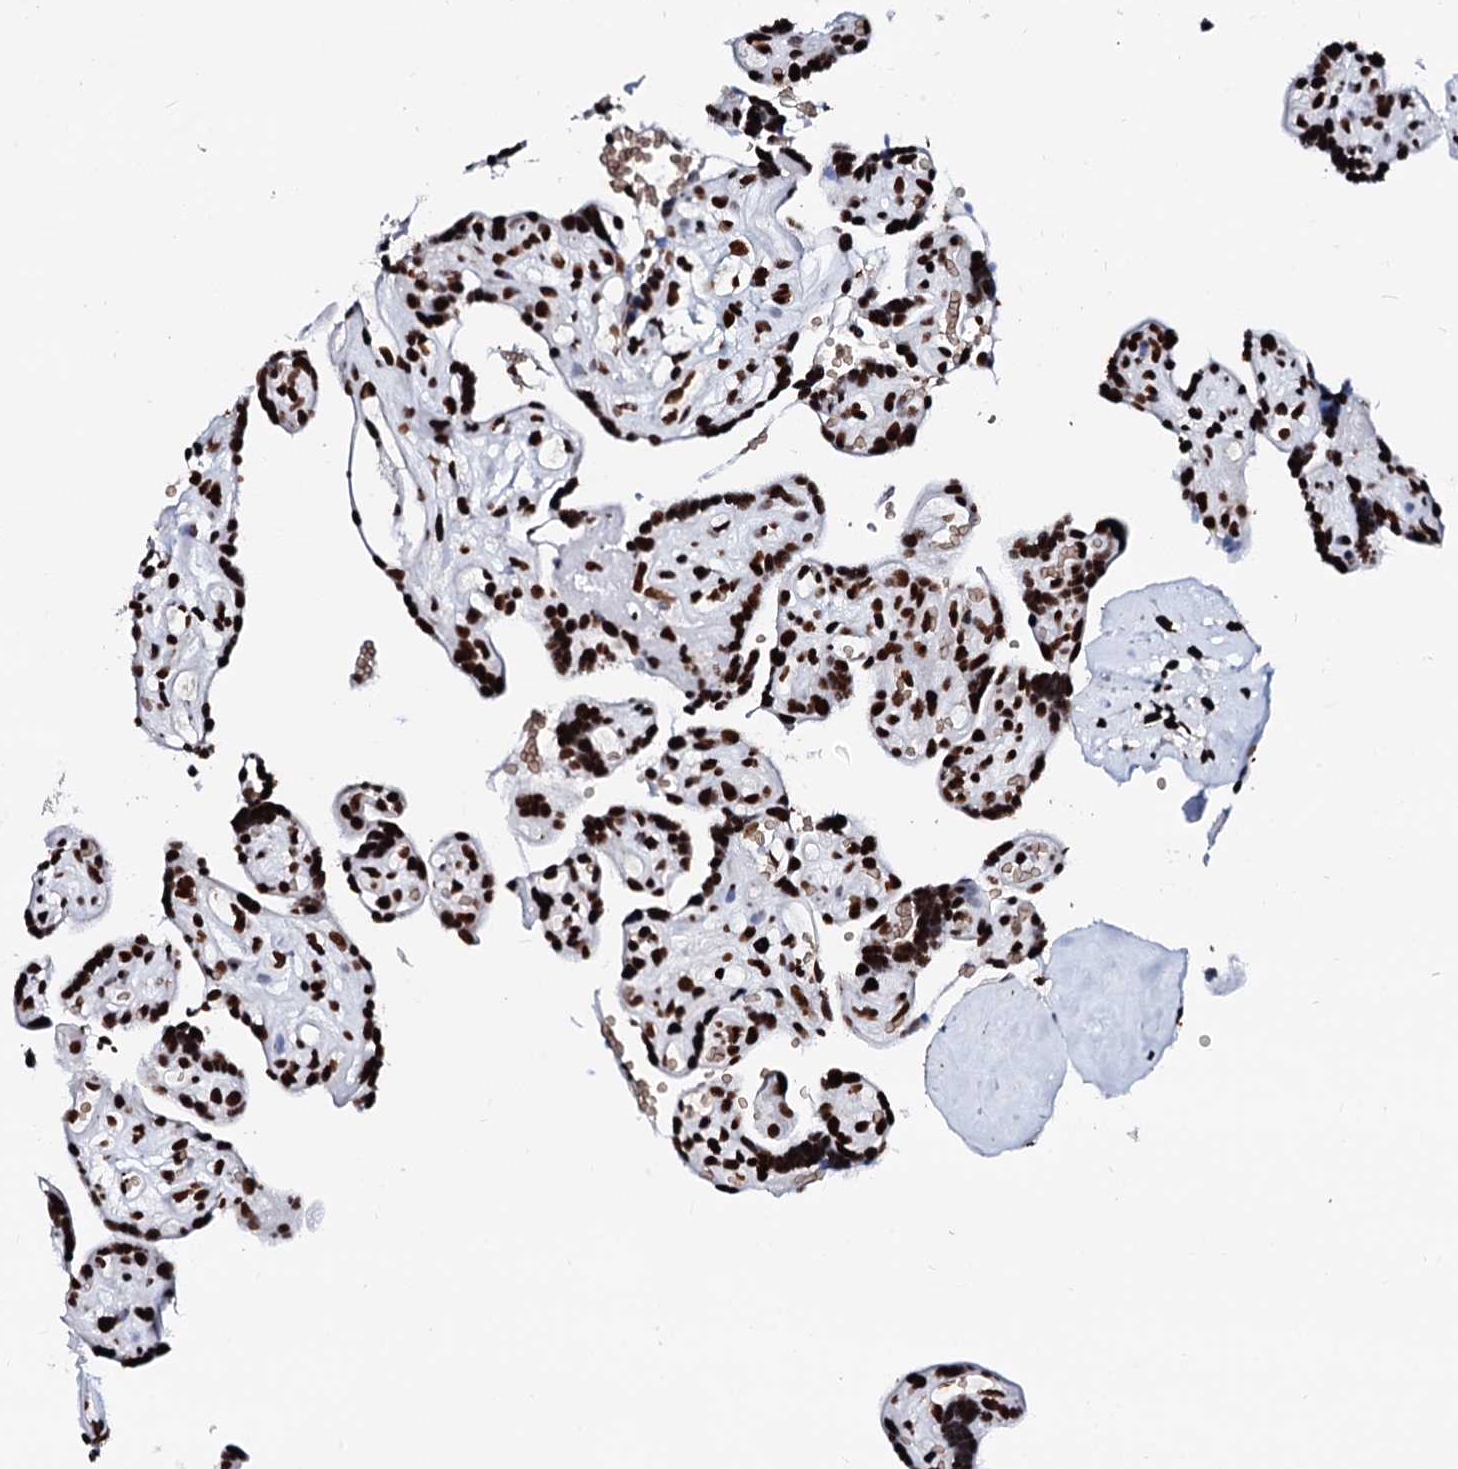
{"staining": {"intensity": "strong", "quantity": ">75%", "location": "nuclear"}, "tissue": "placenta", "cell_type": "Decidual cells", "image_type": "normal", "snomed": [{"axis": "morphology", "description": "Normal tissue, NOS"}, {"axis": "topography", "description": "Placenta"}], "caption": "Immunohistochemical staining of normal placenta displays high levels of strong nuclear positivity in about >75% of decidual cells. The protein is shown in brown color, while the nuclei are stained blue.", "gene": "RALY", "patient": {"sex": "female", "age": 30}}